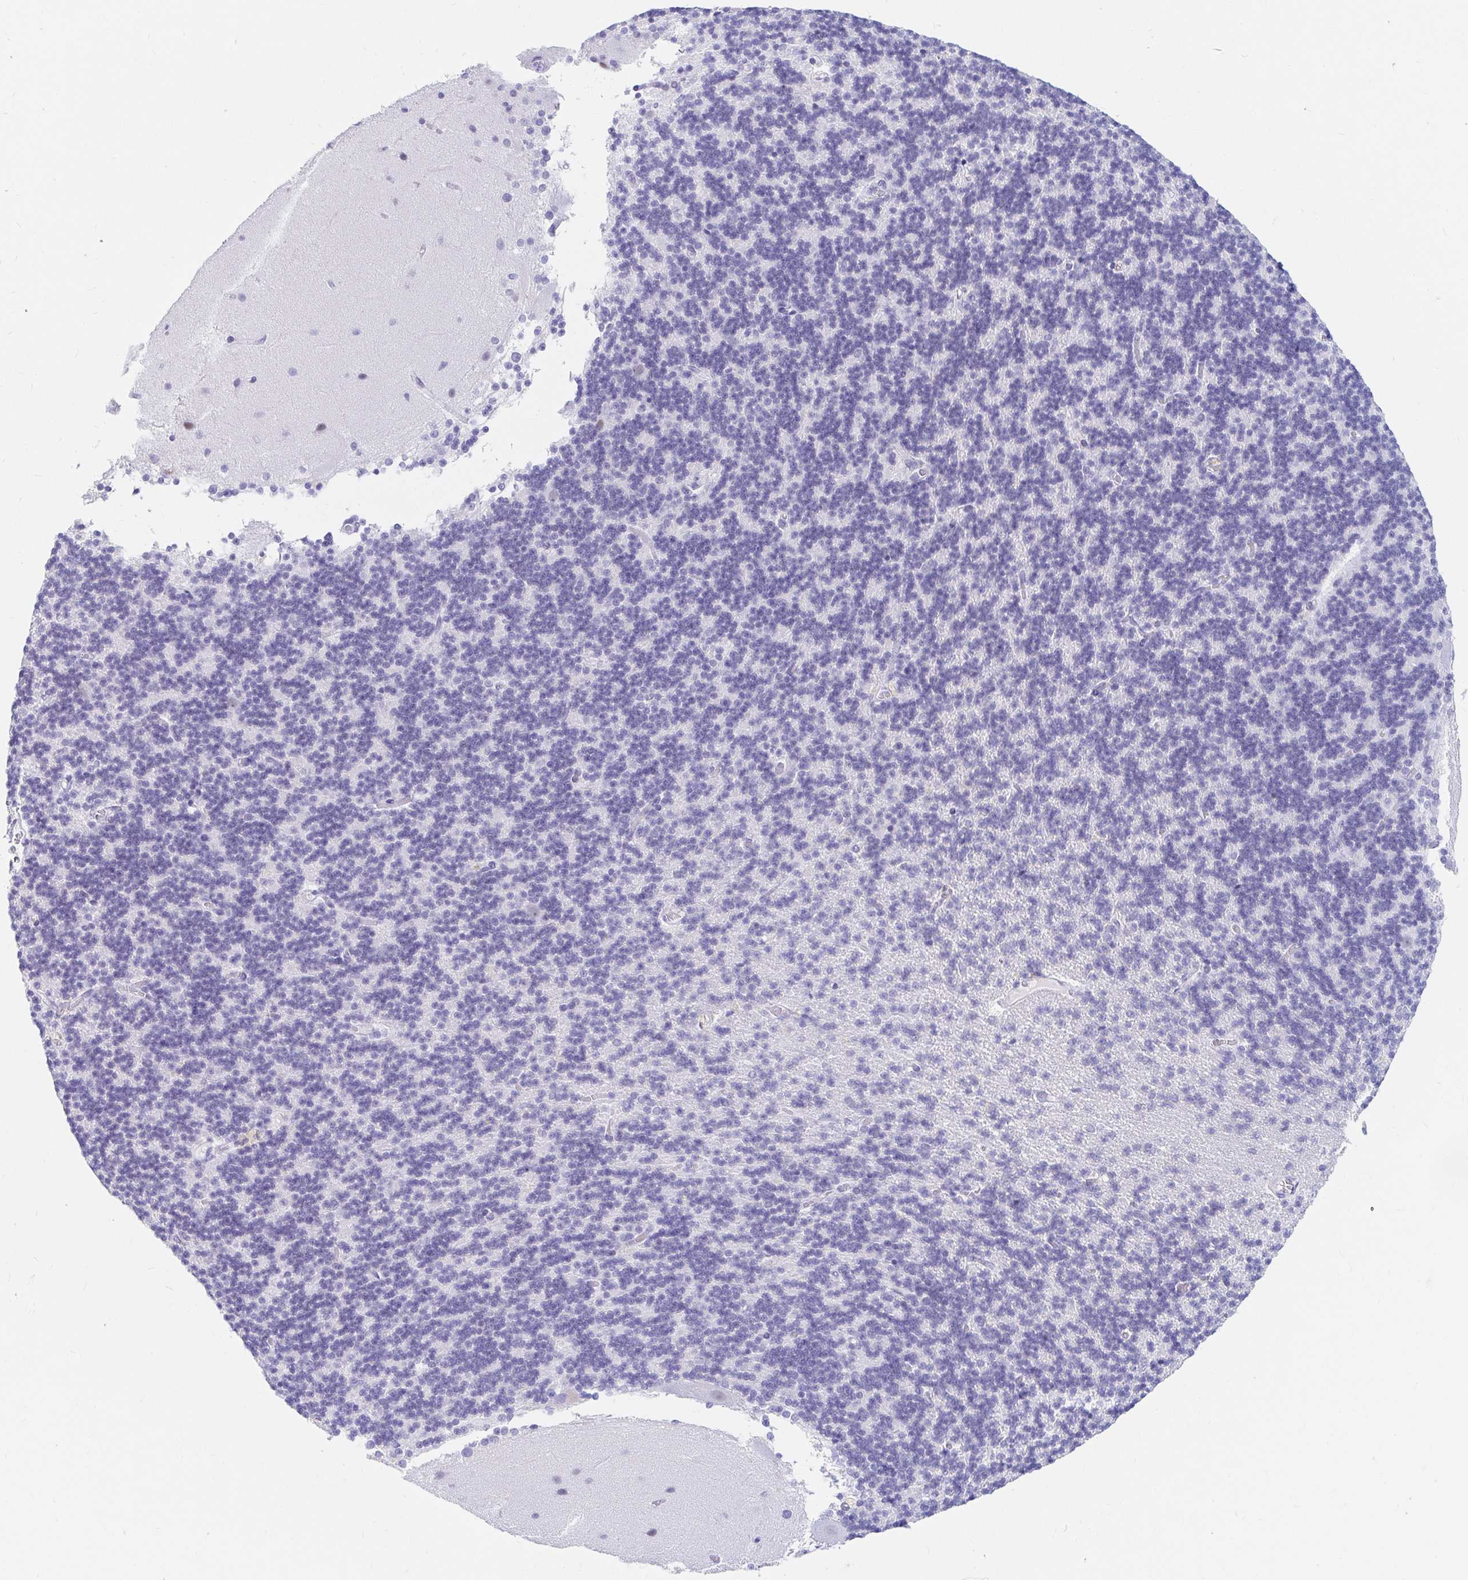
{"staining": {"intensity": "negative", "quantity": "none", "location": "none"}, "tissue": "cerebellum", "cell_type": "Cells in granular layer", "image_type": "normal", "snomed": [{"axis": "morphology", "description": "Normal tissue, NOS"}, {"axis": "topography", "description": "Cerebellum"}], "caption": "Immunohistochemical staining of unremarkable cerebellum displays no significant expression in cells in granular layer.", "gene": "OR6T1", "patient": {"sex": "female", "age": 54}}